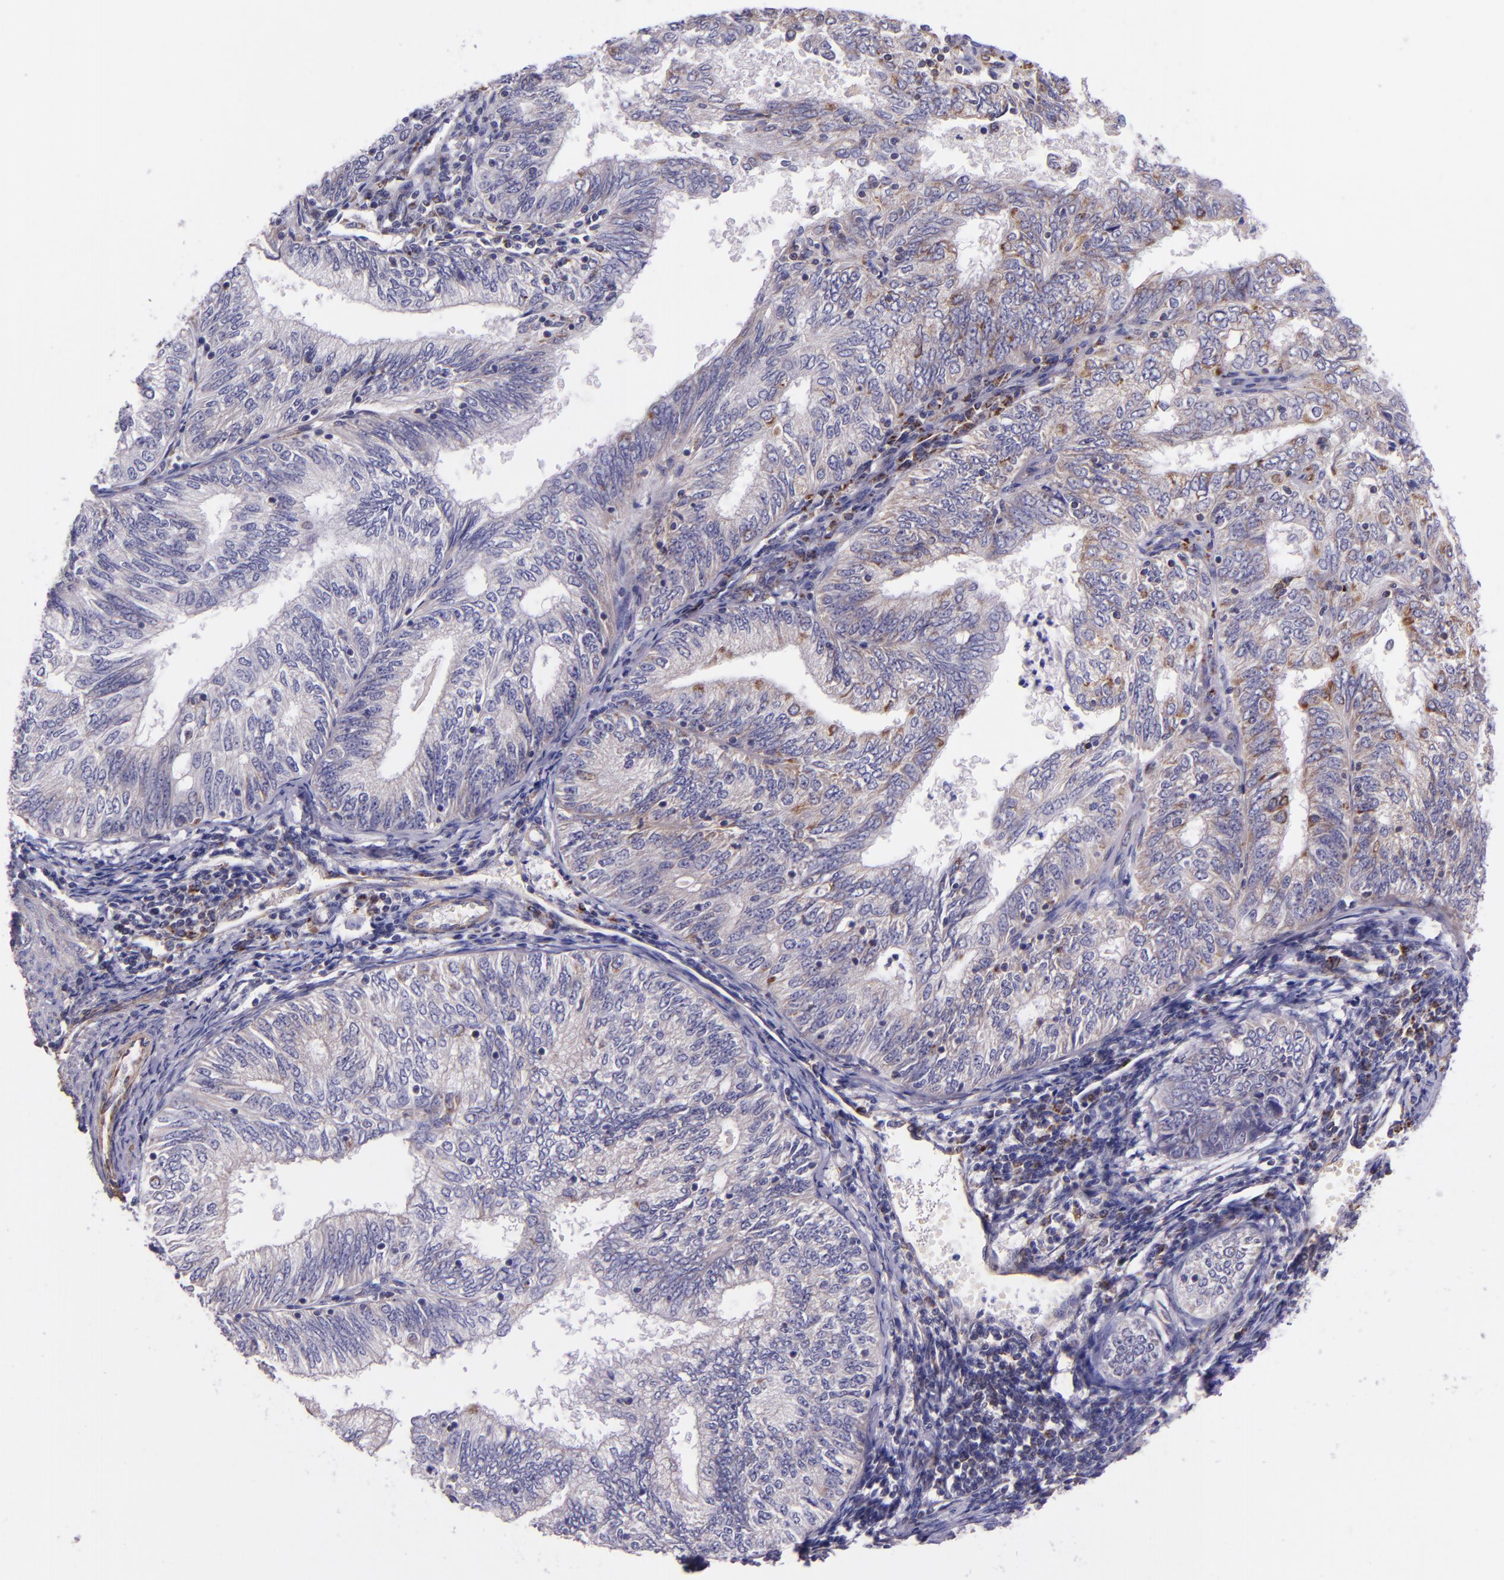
{"staining": {"intensity": "negative", "quantity": "none", "location": "none"}, "tissue": "endometrial cancer", "cell_type": "Tumor cells", "image_type": "cancer", "snomed": [{"axis": "morphology", "description": "Adenocarcinoma, NOS"}, {"axis": "topography", "description": "Endometrium"}], "caption": "Immunohistochemical staining of human endometrial cancer (adenocarcinoma) reveals no significant staining in tumor cells.", "gene": "IDH3G", "patient": {"sex": "female", "age": 69}}